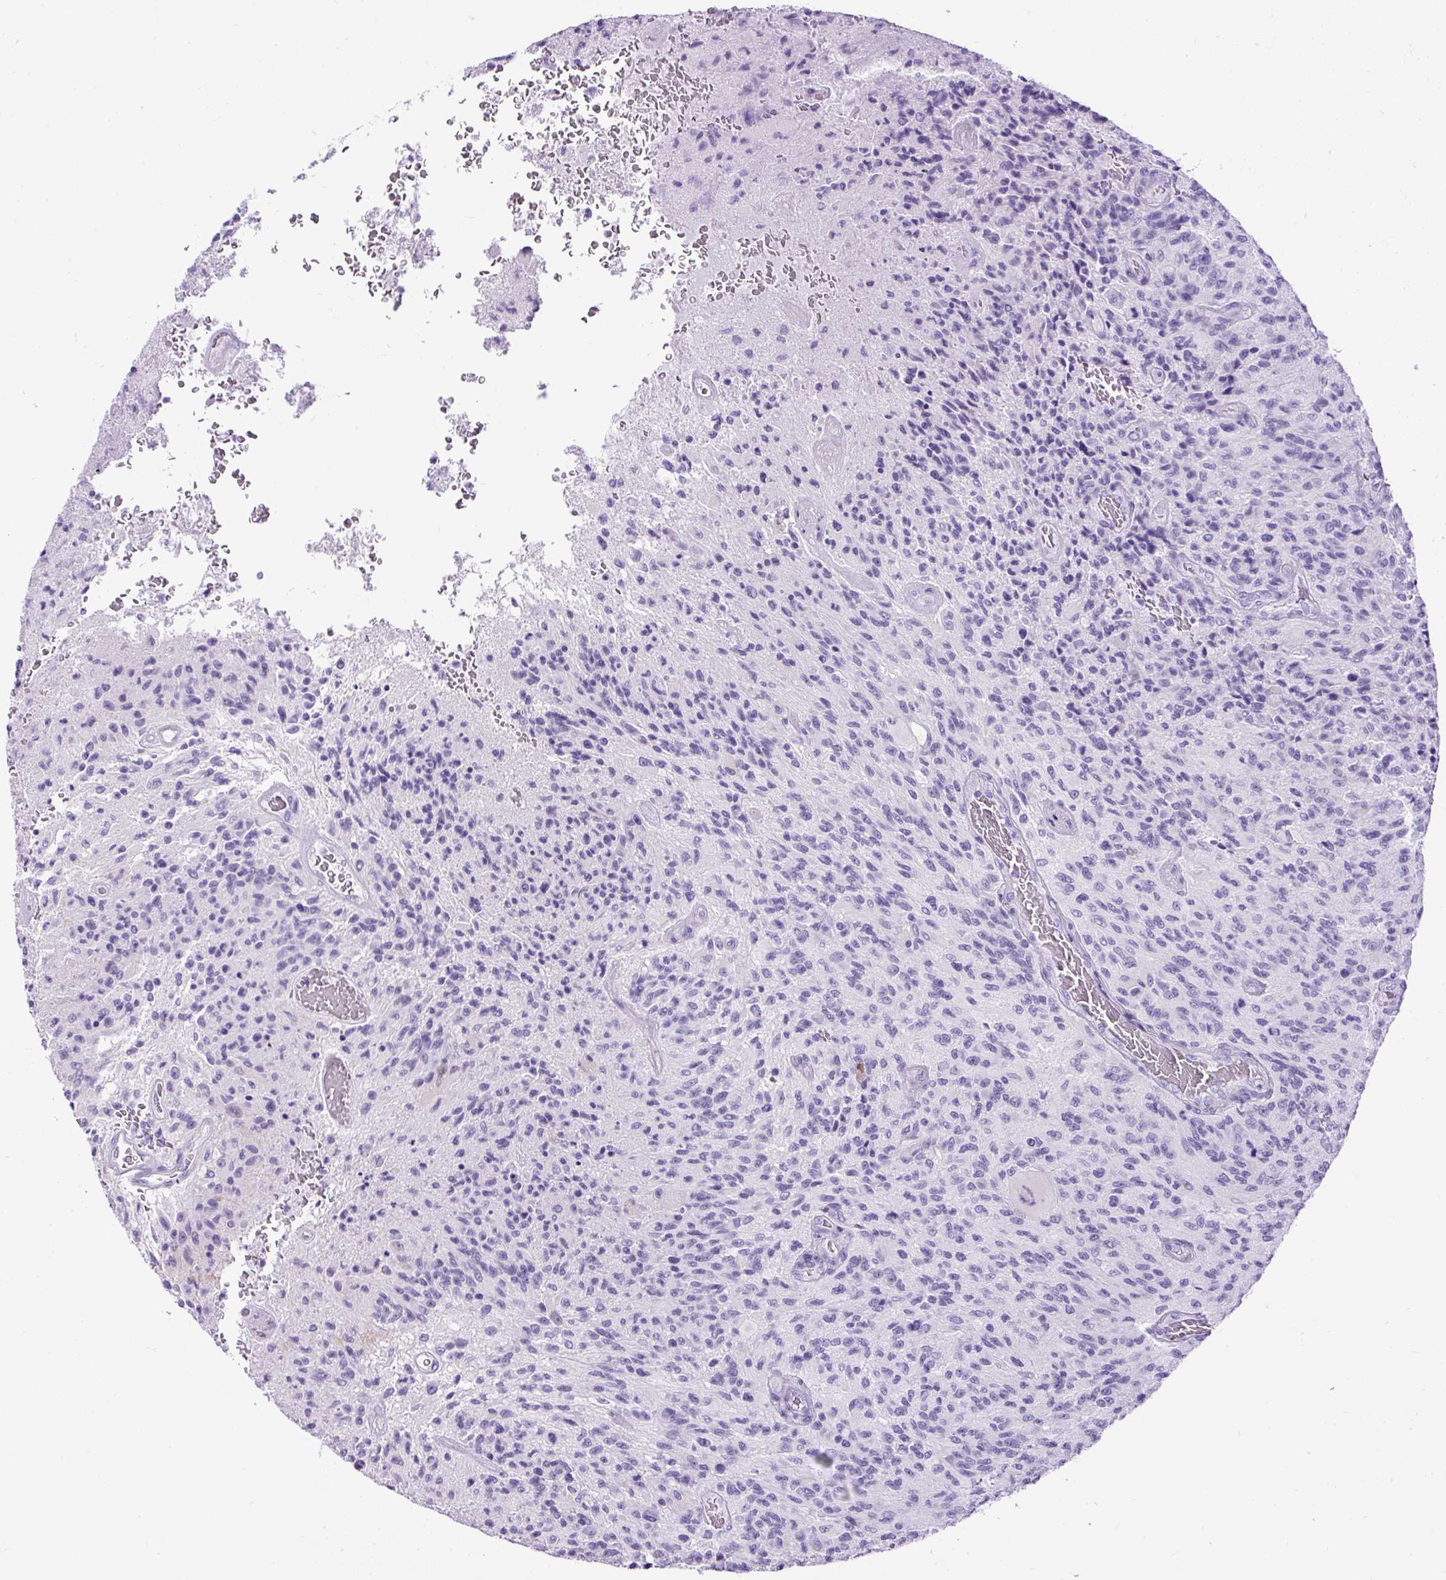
{"staining": {"intensity": "negative", "quantity": "none", "location": "none"}, "tissue": "glioma", "cell_type": "Tumor cells", "image_type": "cancer", "snomed": [{"axis": "morphology", "description": "Normal tissue, NOS"}, {"axis": "morphology", "description": "Glioma, malignant, High grade"}, {"axis": "topography", "description": "Cerebral cortex"}], "caption": "IHC image of neoplastic tissue: human high-grade glioma (malignant) stained with DAB (3,3'-diaminobenzidine) reveals no significant protein staining in tumor cells.", "gene": "UPP1", "patient": {"sex": "male", "age": 56}}